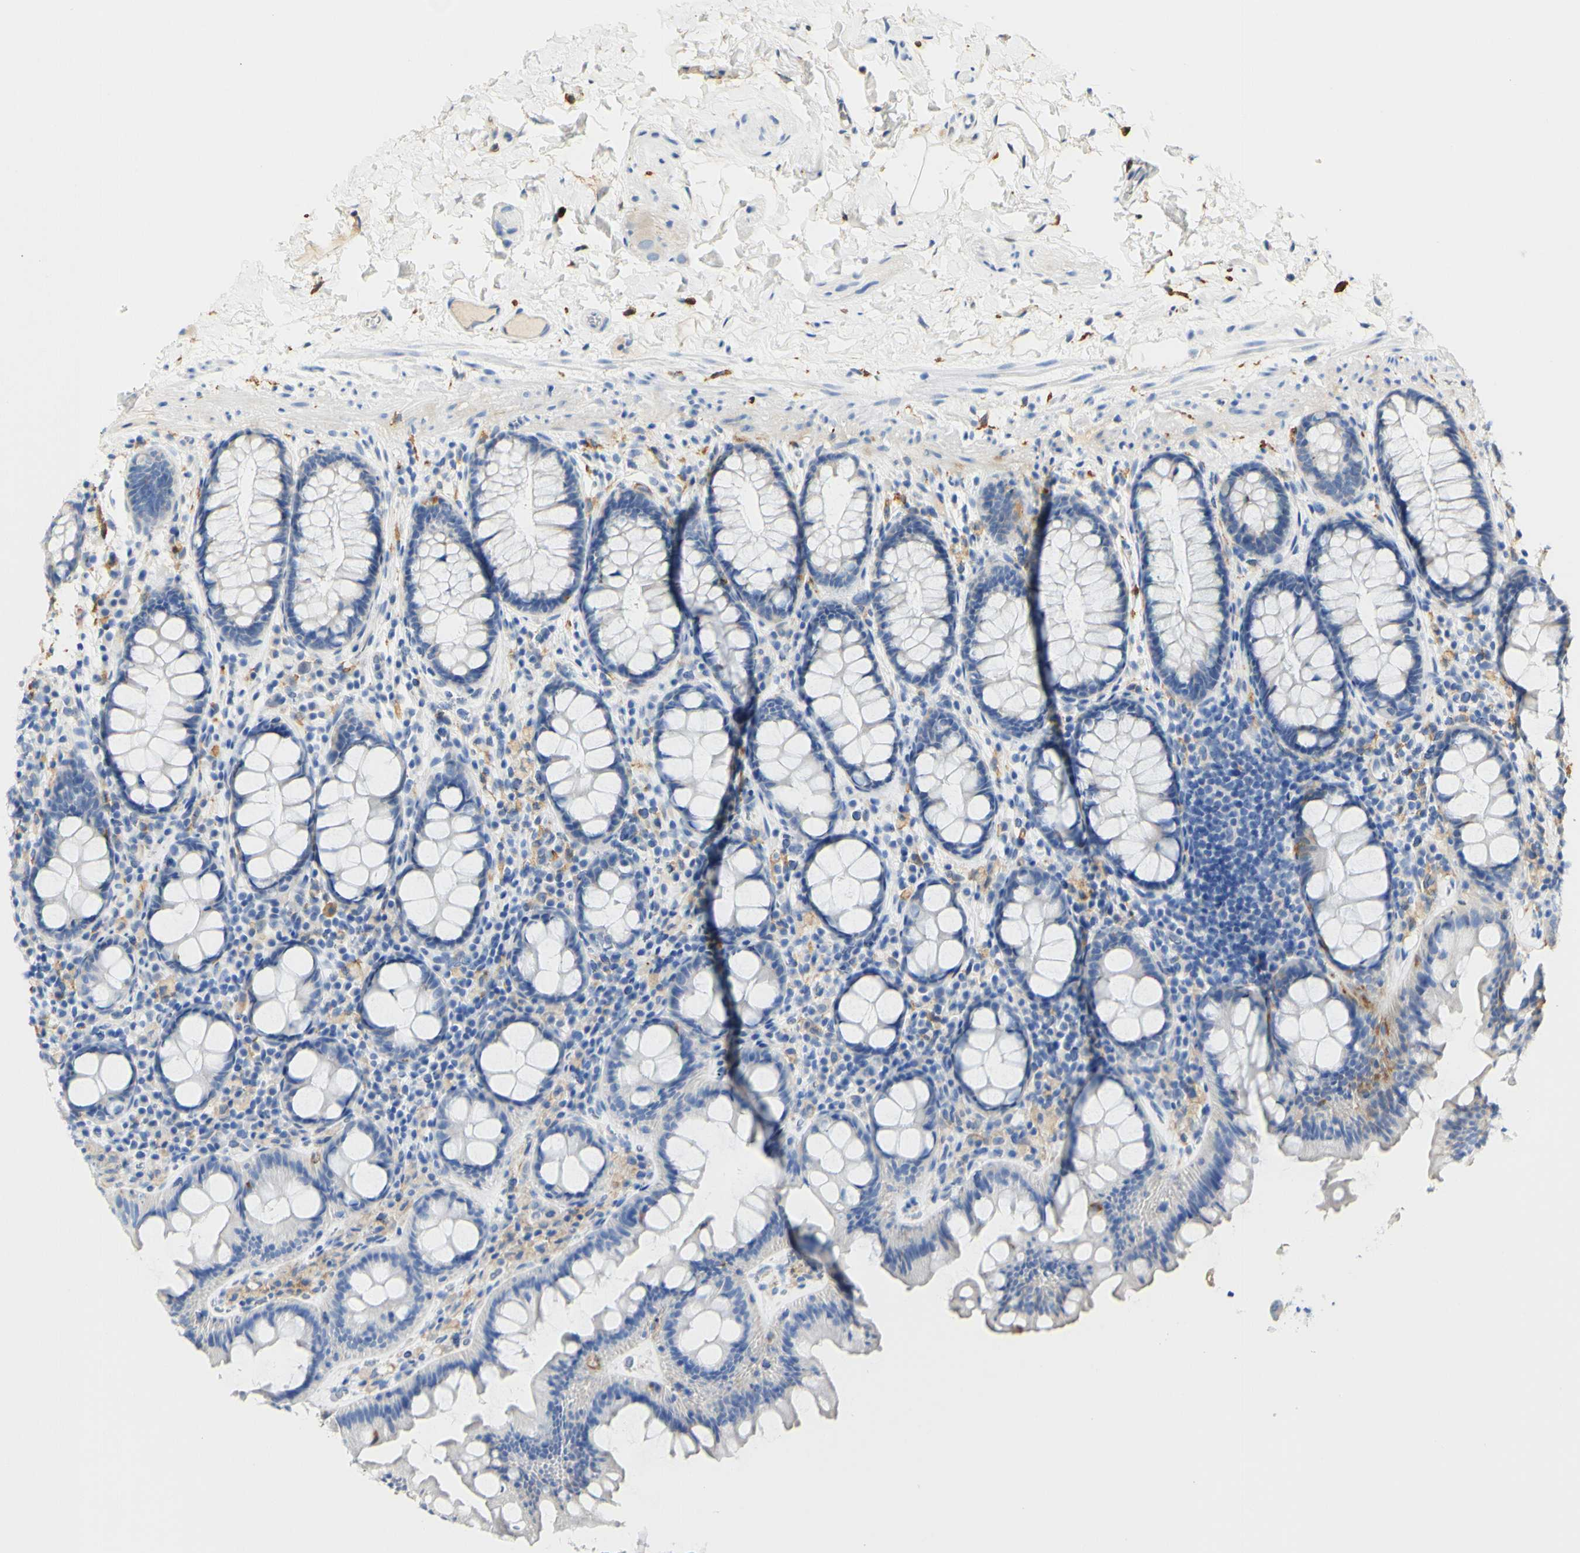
{"staining": {"intensity": "weak", "quantity": "25%-75%", "location": "cytoplasmic/membranous"}, "tissue": "colon", "cell_type": "Endothelial cells", "image_type": "normal", "snomed": [{"axis": "morphology", "description": "Normal tissue, NOS"}, {"axis": "topography", "description": "Colon"}], "caption": "DAB (3,3'-diaminobenzidine) immunohistochemical staining of unremarkable colon demonstrates weak cytoplasmic/membranous protein staining in approximately 25%-75% of endothelial cells.", "gene": "FCGRT", "patient": {"sex": "female", "age": 80}}